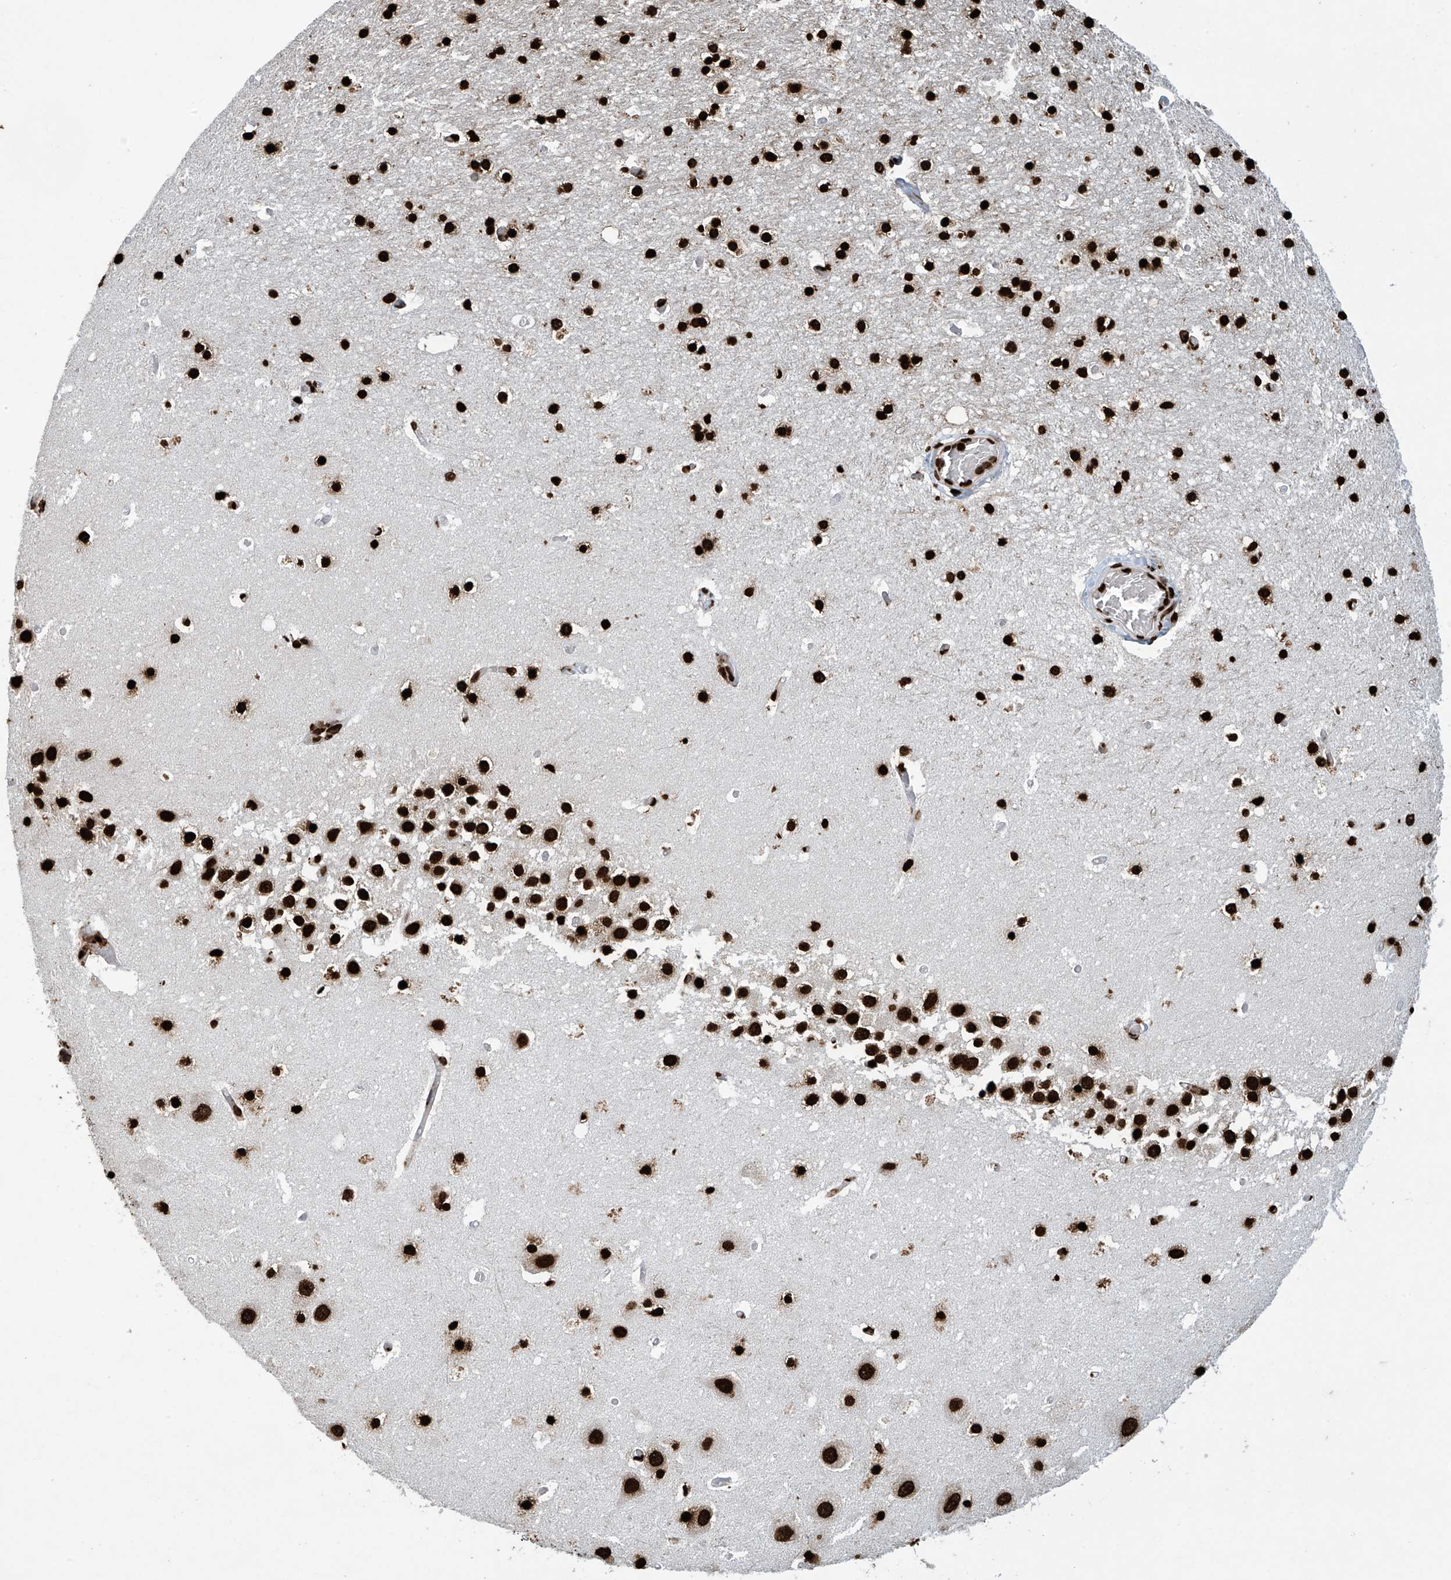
{"staining": {"intensity": "strong", "quantity": ">75%", "location": "nuclear"}, "tissue": "hippocampus", "cell_type": "Glial cells", "image_type": "normal", "snomed": [{"axis": "morphology", "description": "Normal tissue, NOS"}, {"axis": "topography", "description": "Hippocampus"}], "caption": "Hippocampus stained with DAB (3,3'-diaminobenzidine) IHC demonstrates high levels of strong nuclear positivity in about >75% of glial cells.", "gene": "H3", "patient": {"sex": "female", "age": 52}}